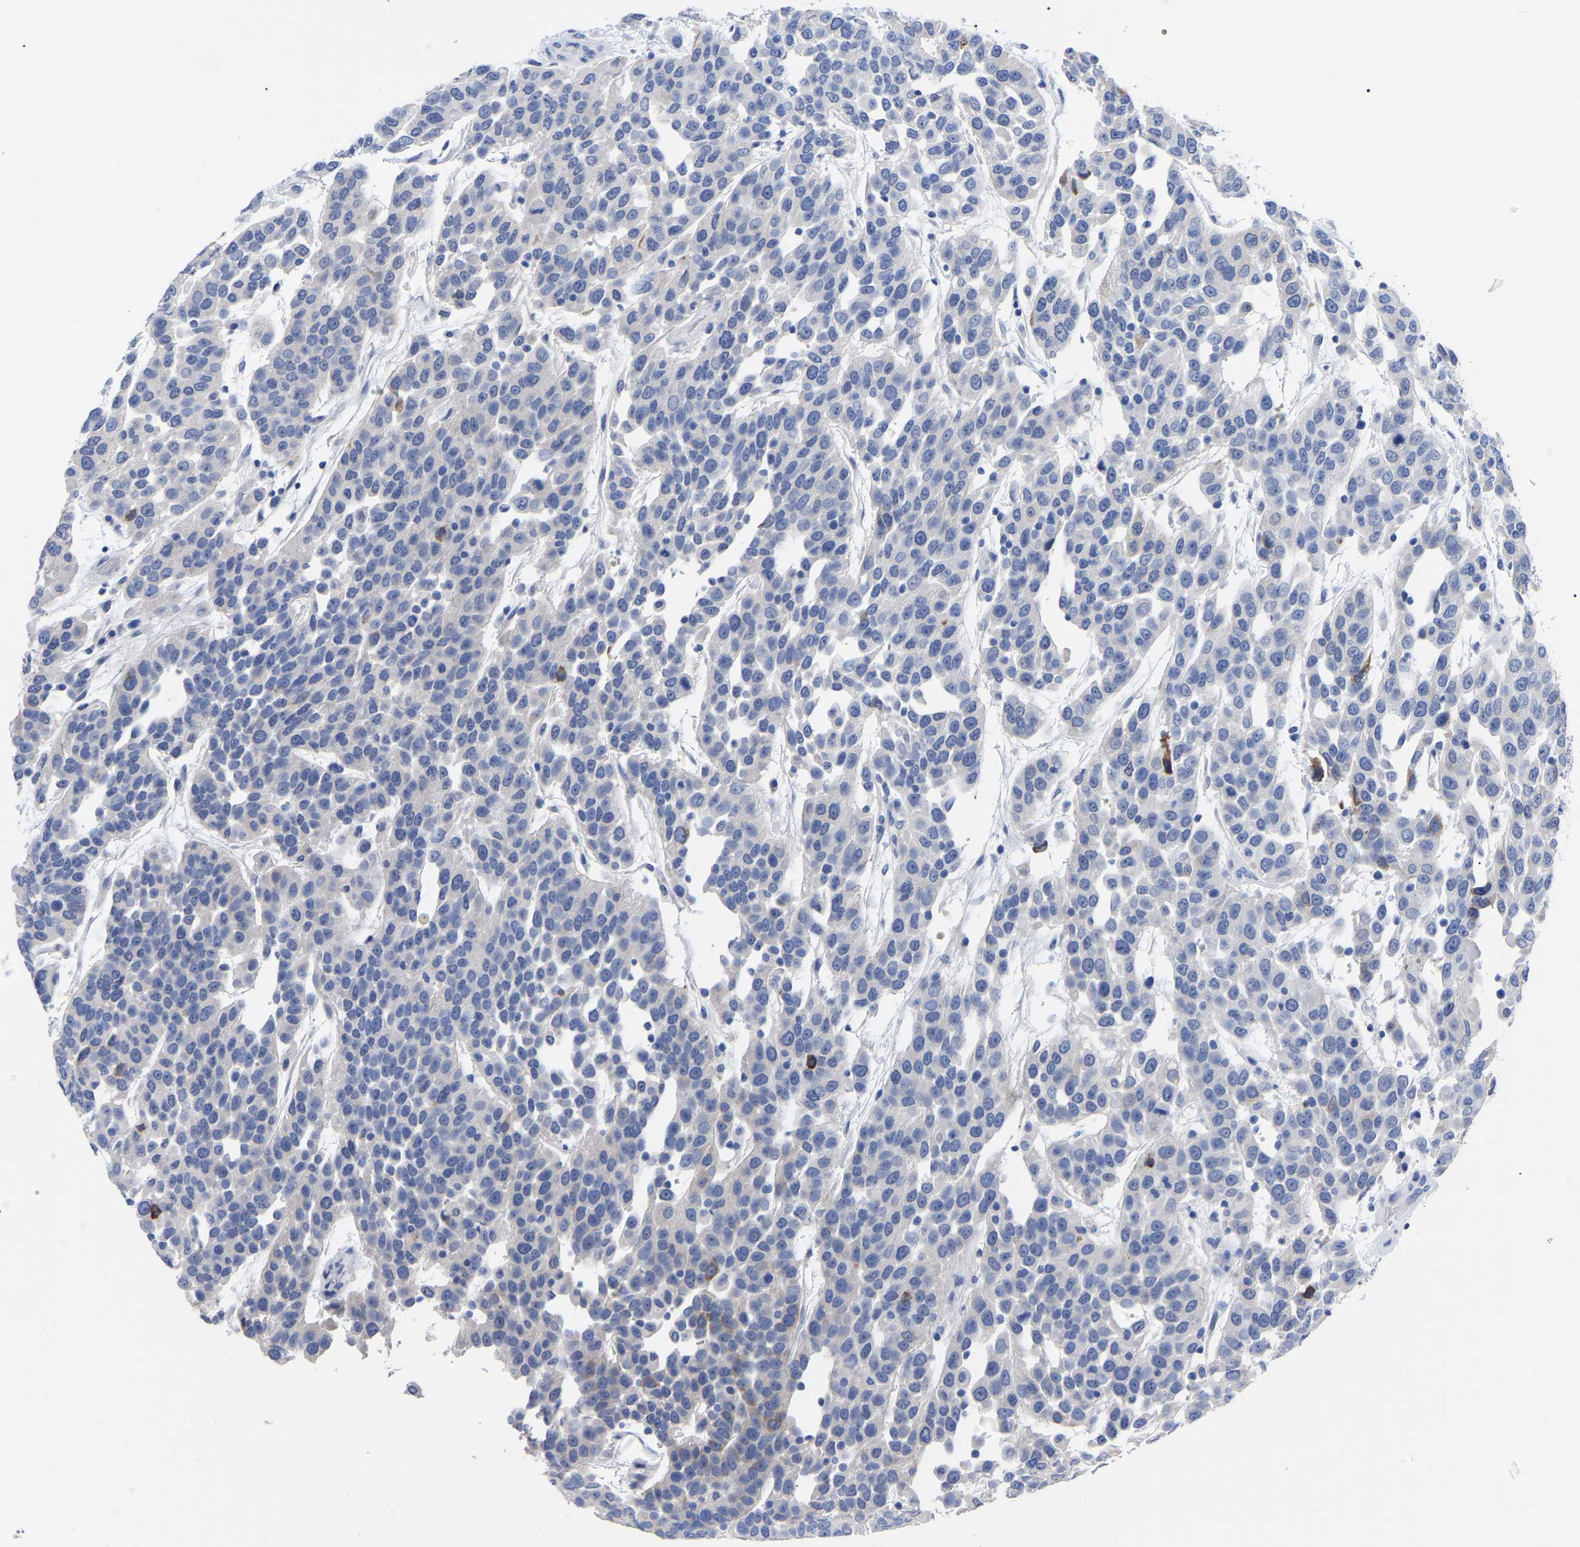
{"staining": {"intensity": "negative", "quantity": "none", "location": "none"}, "tissue": "urothelial cancer", "cell_type": "Tumor cells", "image_type": "cancer", "snomed": [{"axis": "morphology", "description": "Urothelial carcinoma, High grade"}, {"axis": "topography", "description": "Urinary bladder"}], "caption": "Immunohistochemistry (IHC) micrograph of neoplastic tissue: urothelial carcinoma (high-grade) stained with DAB exhibits no significant protein staining in tumor cells. (Stains: DAB (3,3'-diaminobenzidine) immunohistochemistry (IHC) with hematoxylin counter stain, Microscopy: brightfield microscopy at high magnification).", "gene": "ANXA13", "patient": {"sex": "female", "age": 80}}